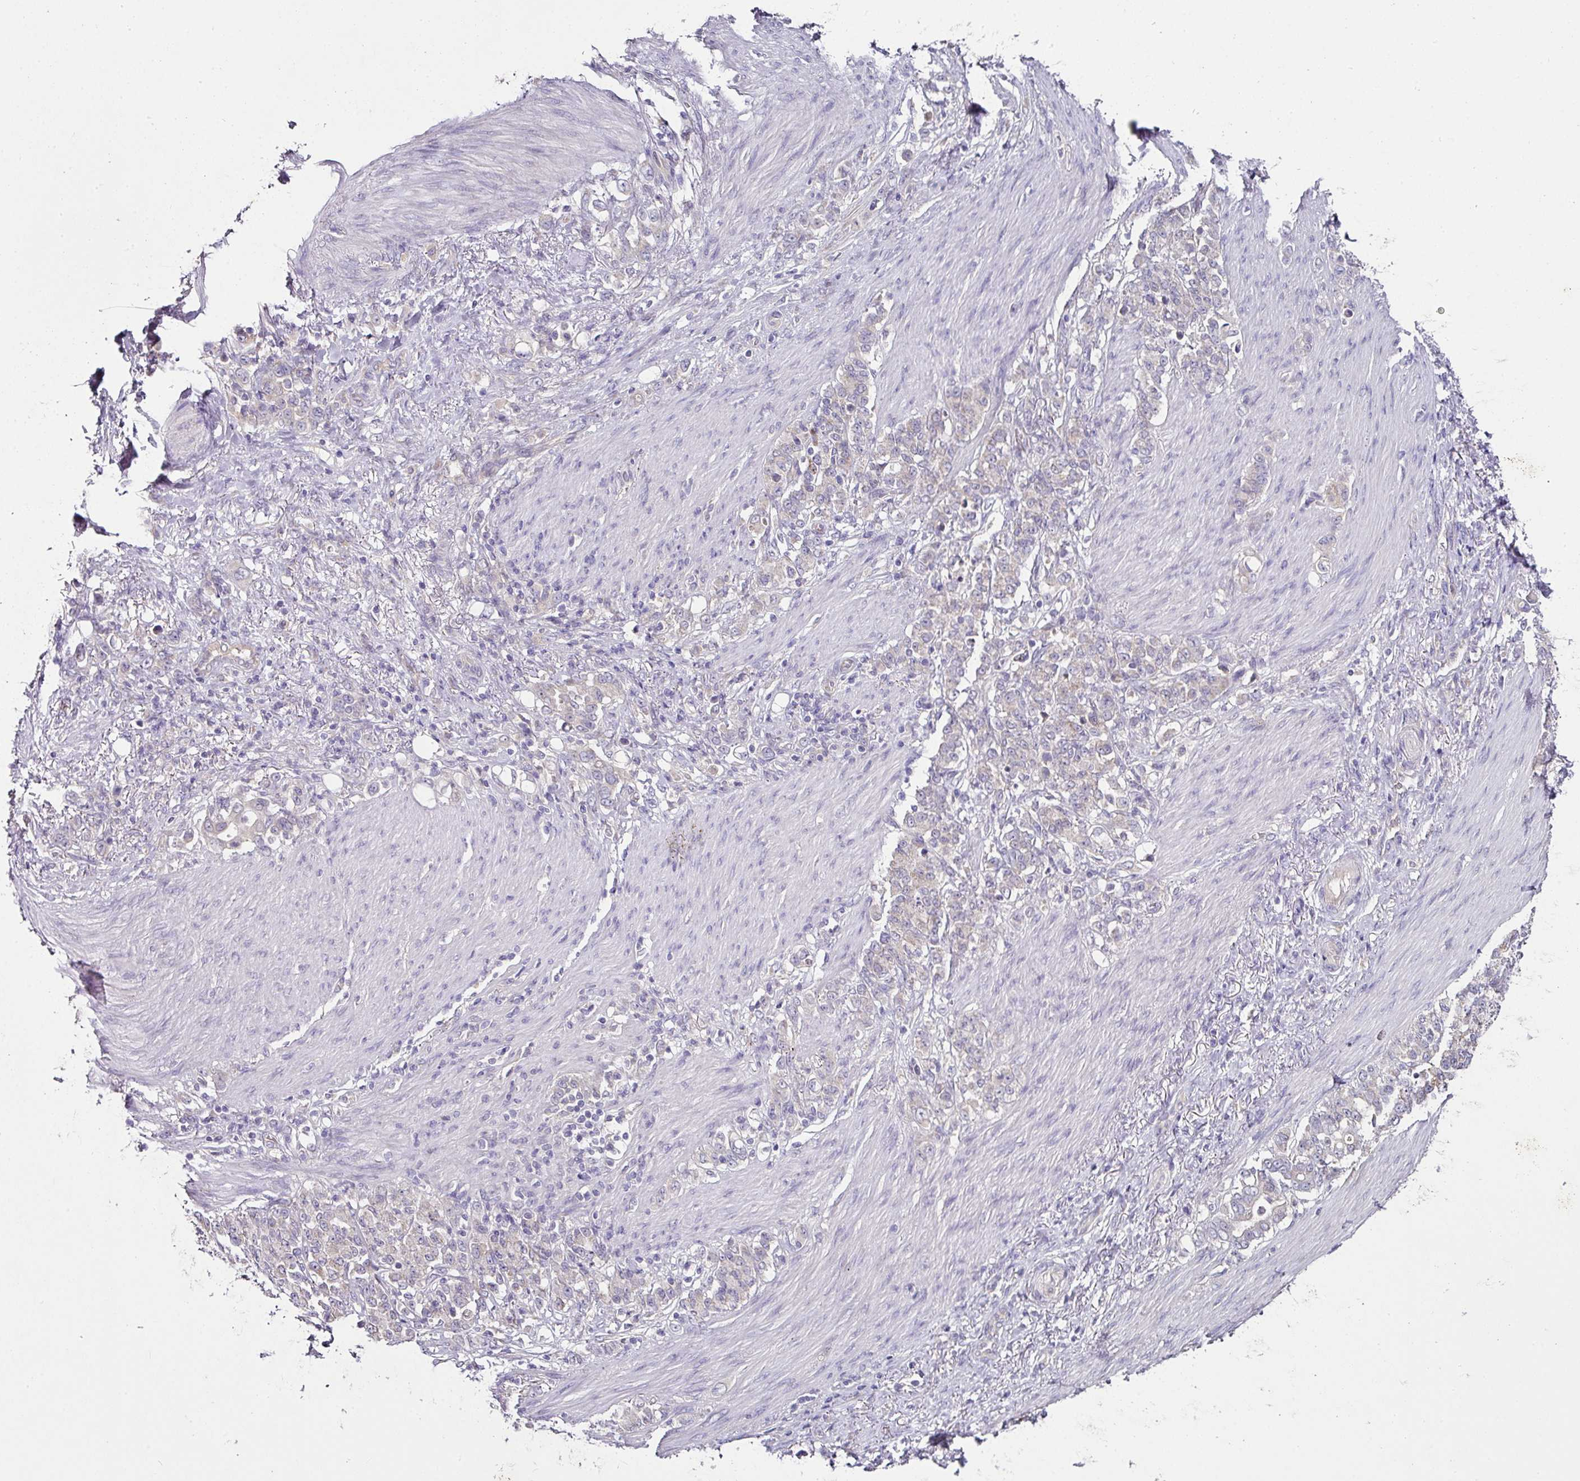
{"staining": {"intensity": "negative", "quantity": "none", "location": "none"}, "tissue": "stomach cancer", "cell_type": "Tumor cells", "image_type": "cancer", "snomed": [{"axis": "morphology", "description": "Adenocarcinoma, NOS"}, {"axis": "topography", "description": "Stomach"}], "caption": "Tumor cells are negative for protein expression in human adenocarcinoma (stomach).", "gene": "SKIC2", "patient": {"sex": "female", "age": 79}}